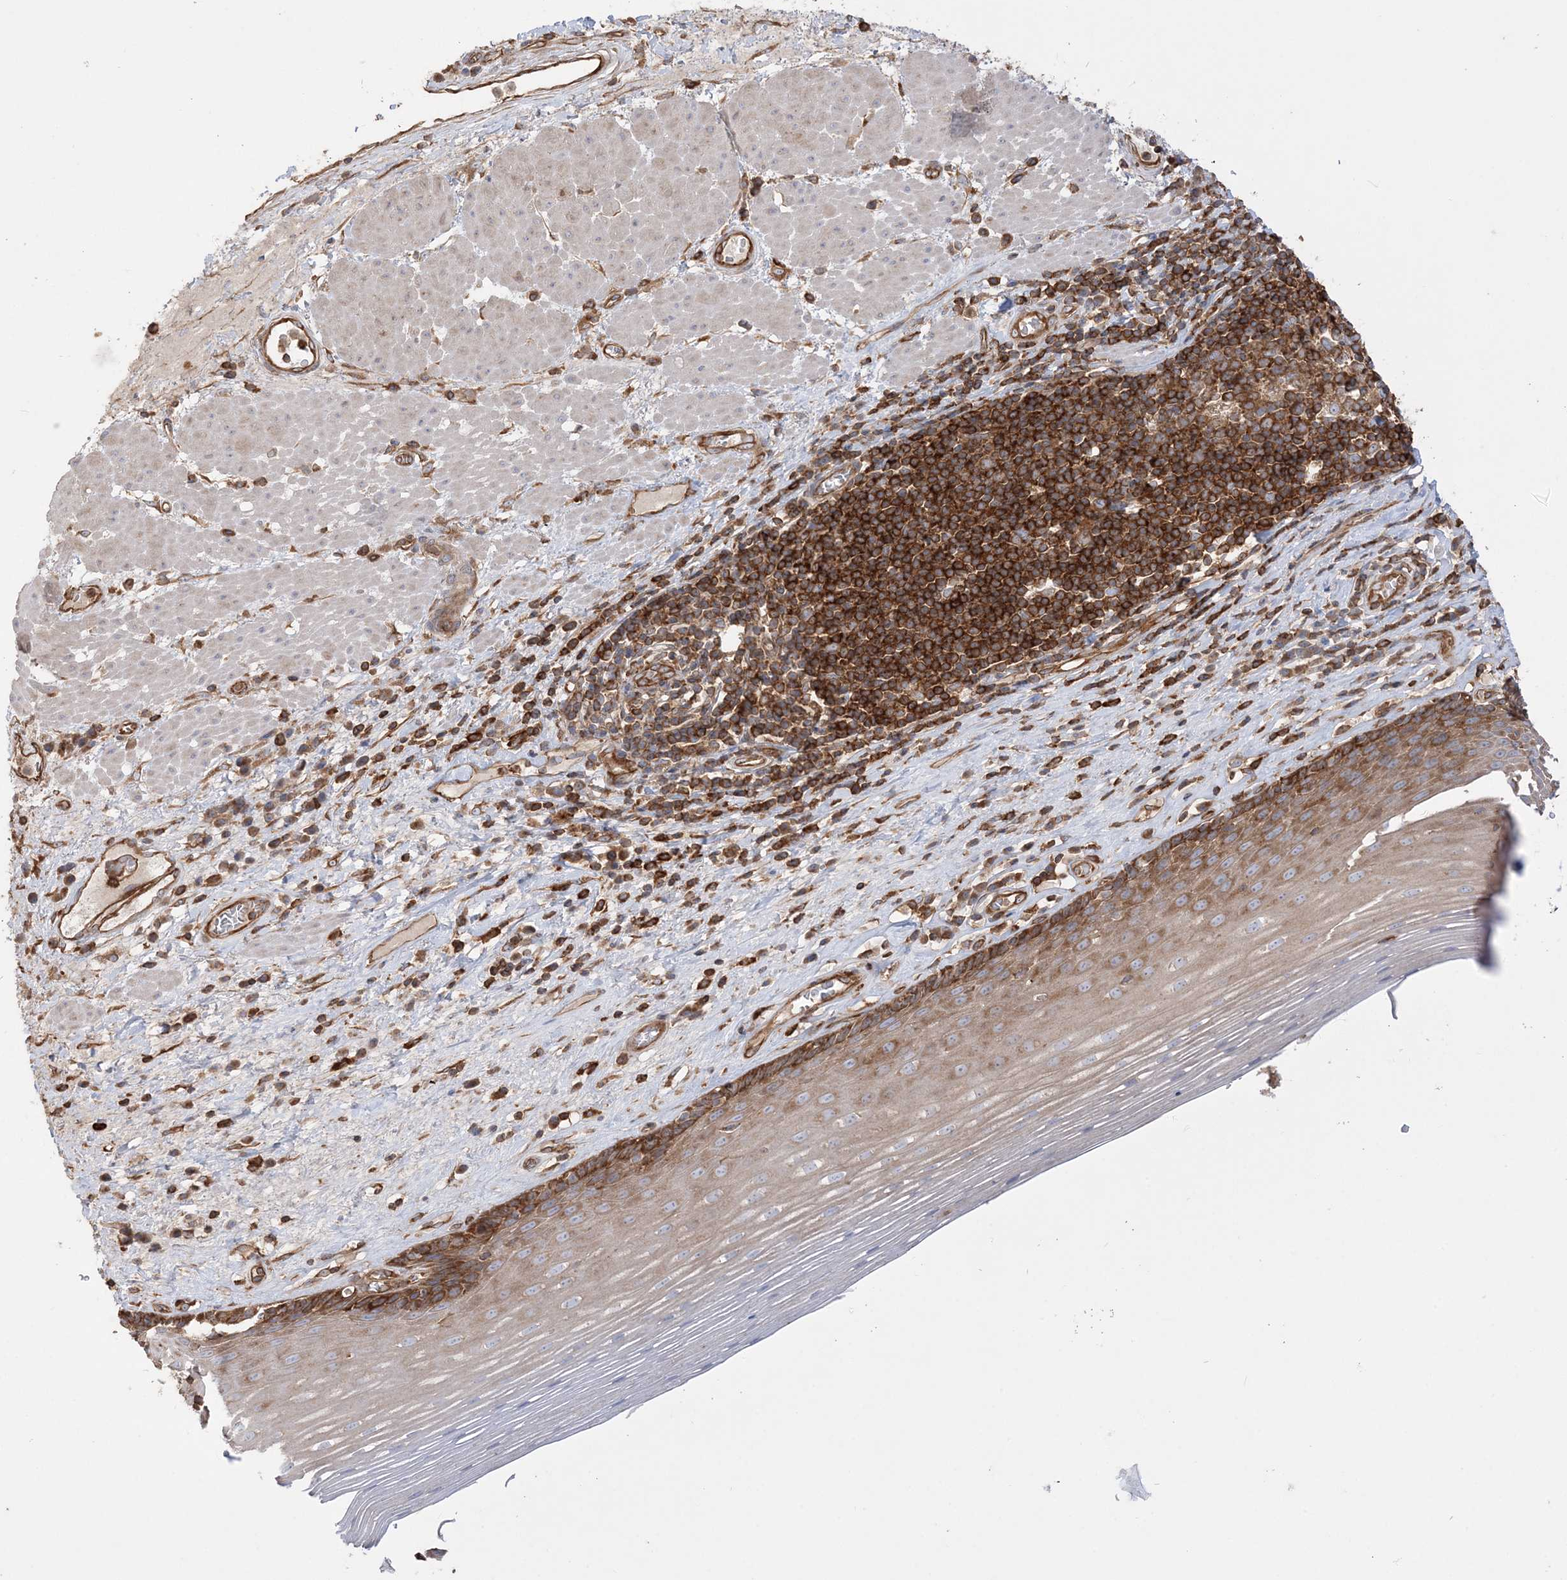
{"staining": {"intensity": "strong", "quantity": "25%-75%", "location": "cytoplasmic/membranous"}, "tissue": "esophagus", "cell_type": "Squamous epithelial cells", "image_type": "normal", "snomed": [{"axis": "morphology", "description": "Normal tissue, NOS"}, {"axis": "topography", "description": "Esophagus"}], "caption": "Squamous epithelial cells display high levels of strong cytoplasmic/membranous positivity in approximately 25%-75% of cells in benign esophagus.", "gene": "TBC1D5", "patient": {"sex": "male", "age": 62}}